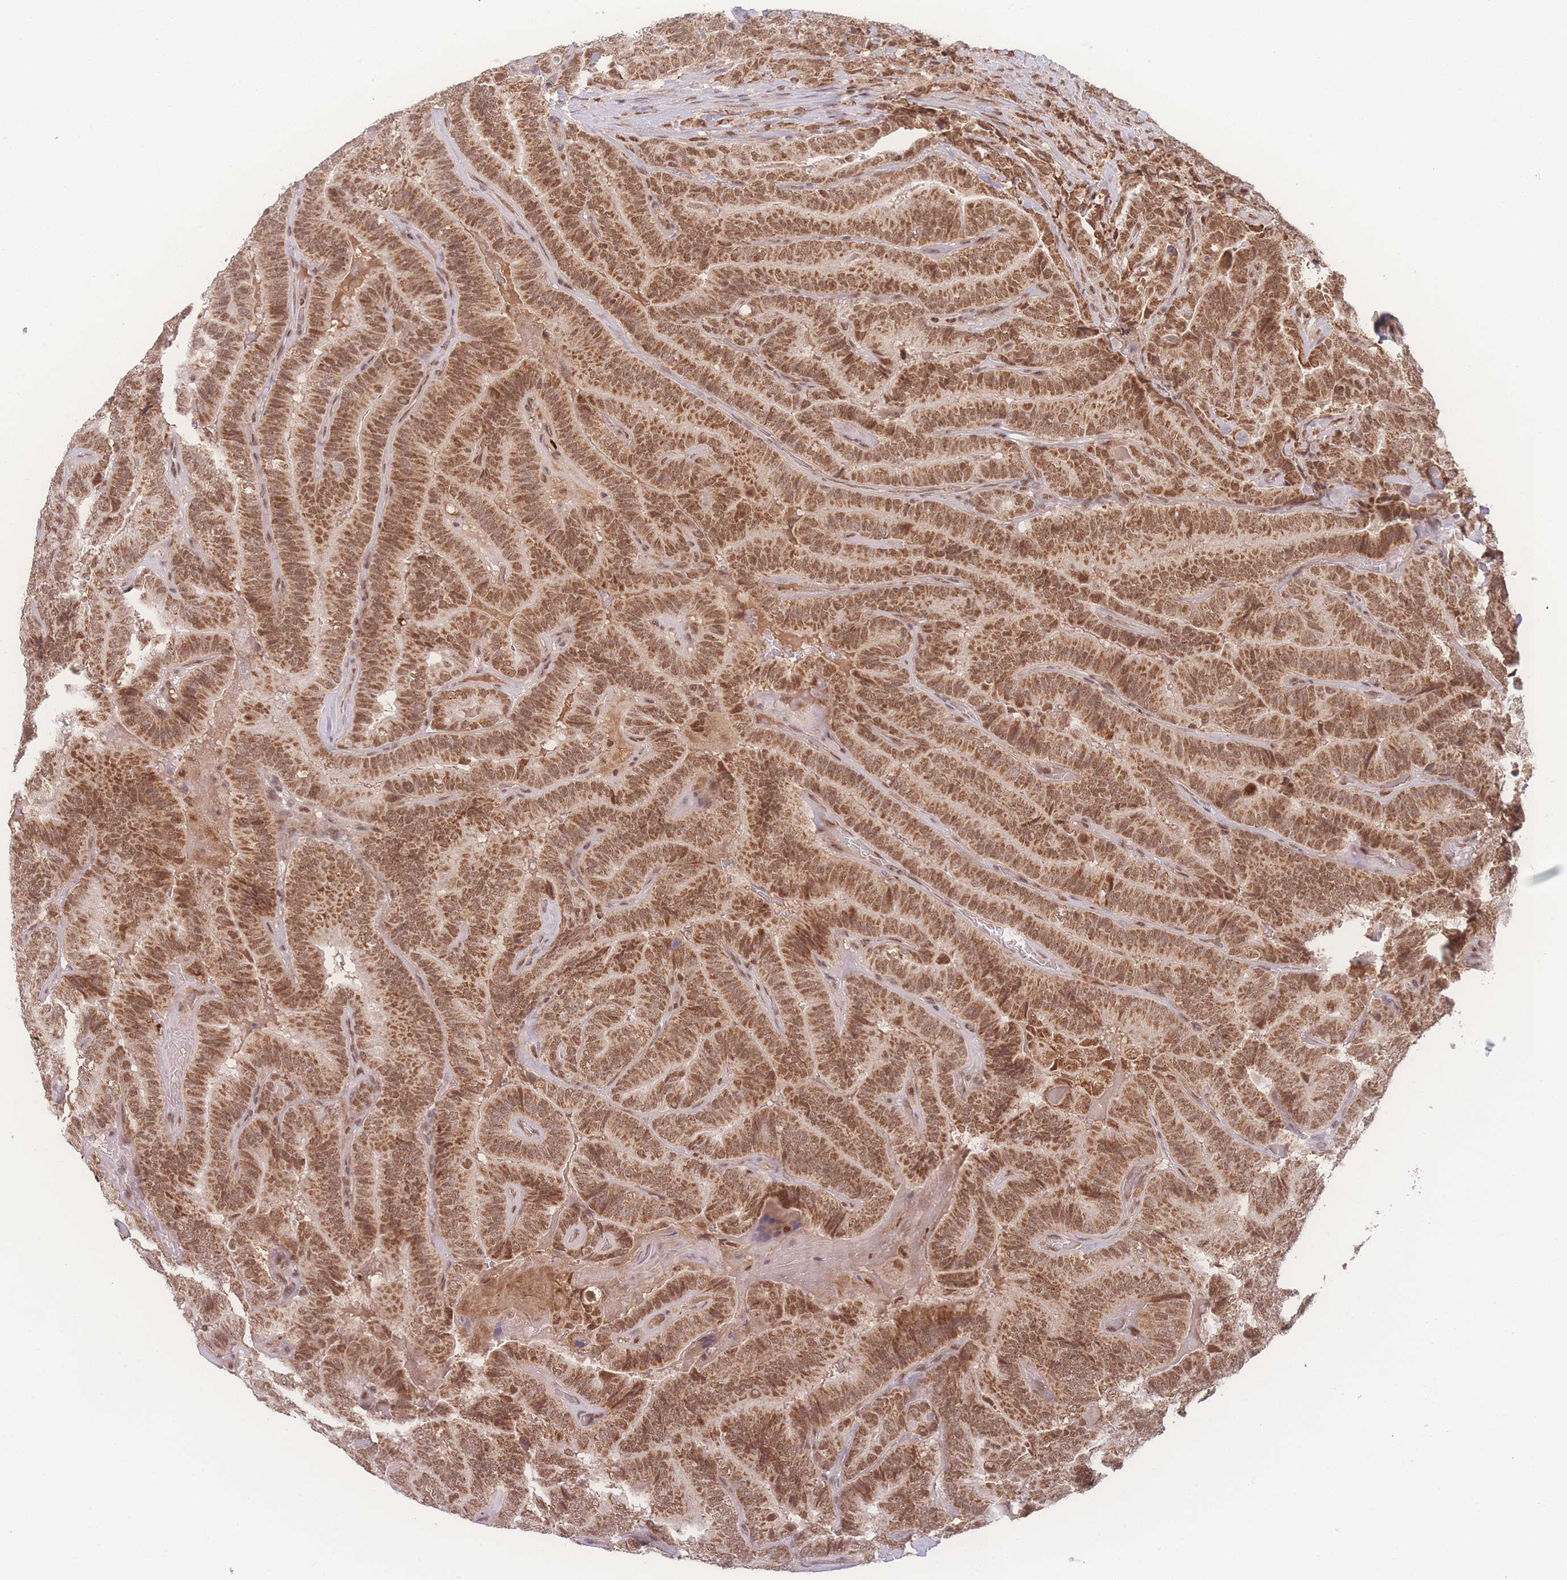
{"staining": {"intensity": "moderate", "quantity": ">75%", "location": "cytoplasmic/membranous,nuclear"}, "tissue": "thyroid cancer", "cell_type": "Tumor cells", "image_type": "cancer", "snomed": [{"axis": "morphology", "description": "Papillary adenocarcinoma, NOS"}, {"axis": "topography", "description": "Thyroid gland"}], "caption": "Human thyroid cancer stained with a protein marker demonstrates moderate staining in tumor cells.", "gene": "RAVER1", "patient": {"sex": "male", "age": 61}}